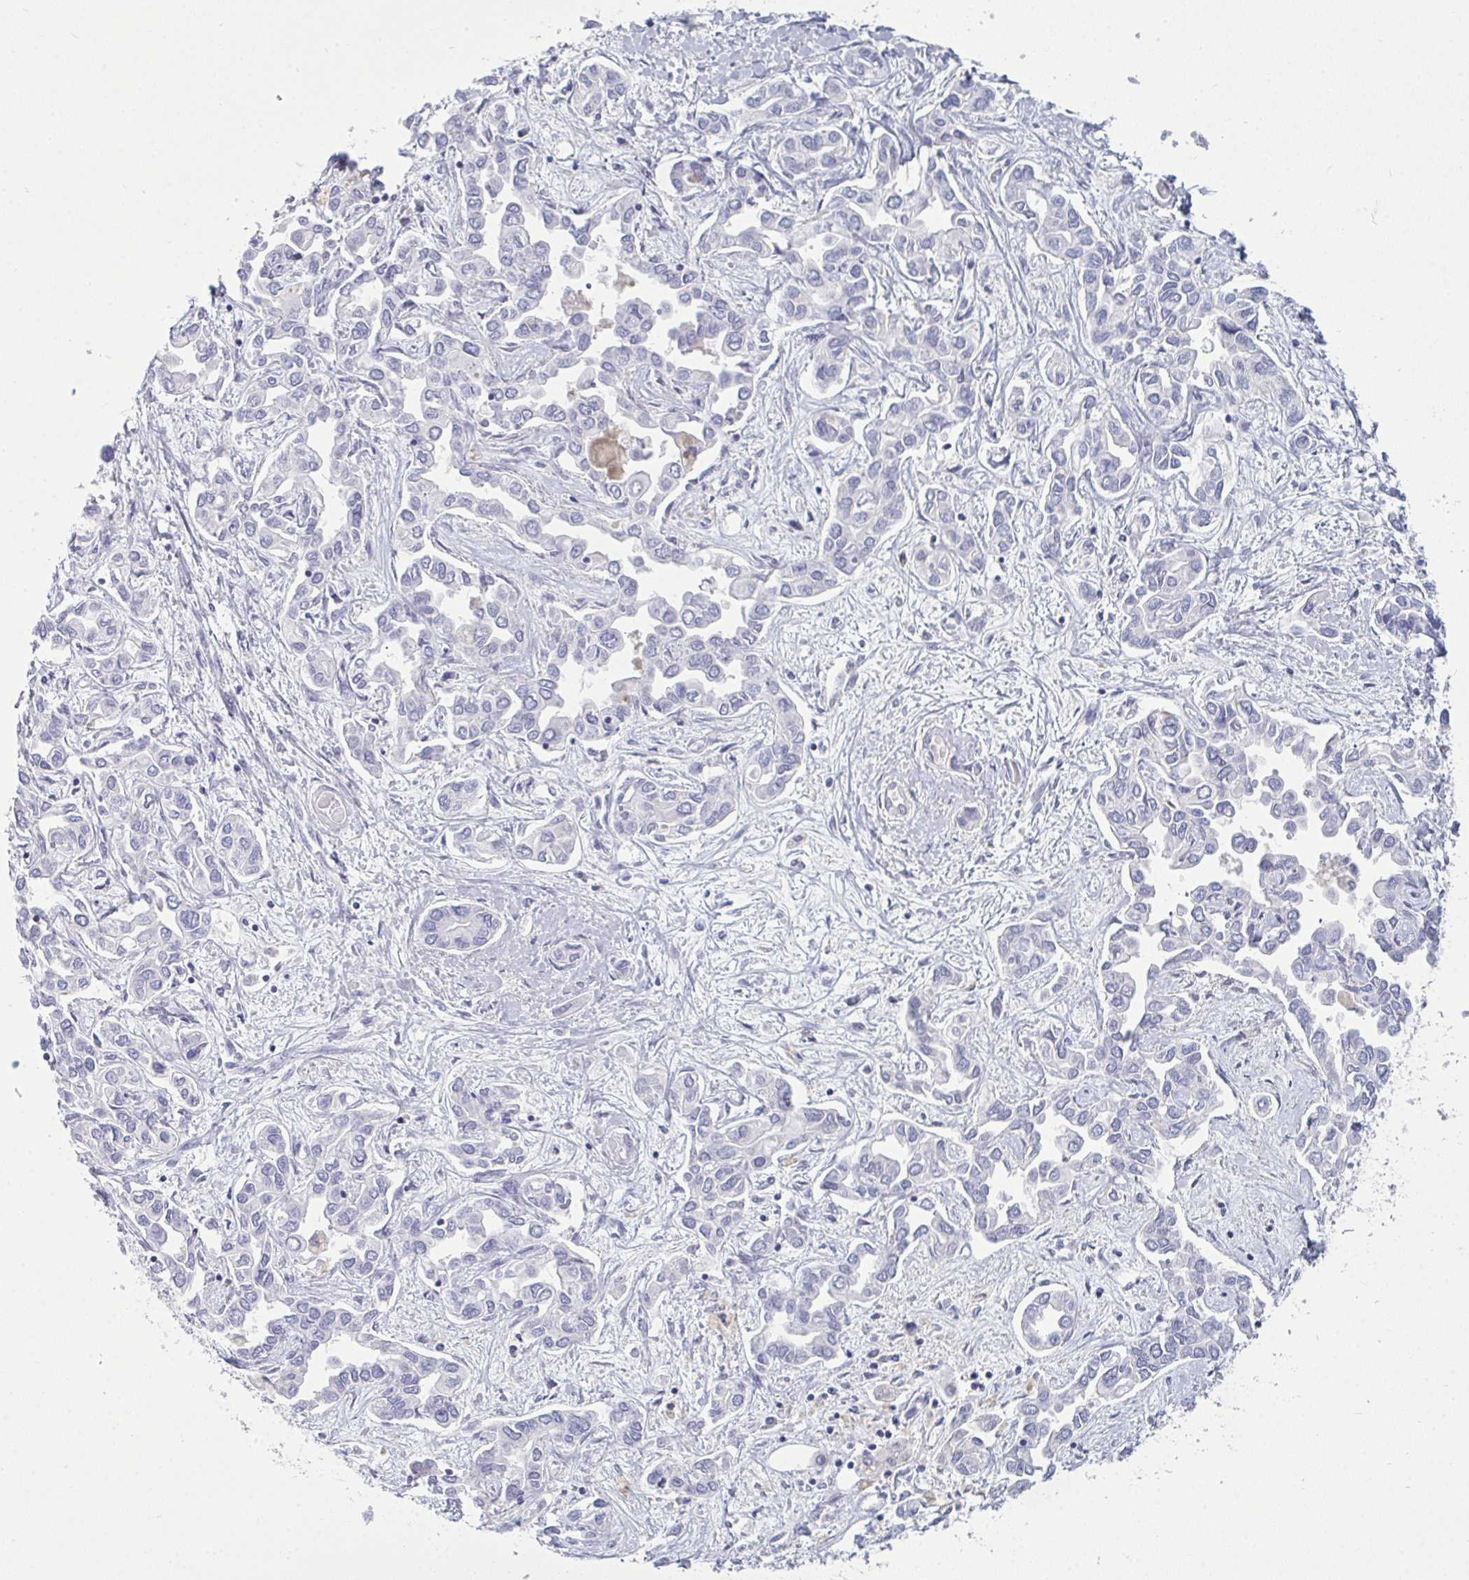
{"staining": {"intensity": "negative", "quantity": "none", "location": "none"}, "tissue": "liver cancer", "cell_type": "Tumor cells", "image_type": "cancer", "snomed": [{"axis": "morphology", "description": "Cholangiocarcinoma"}, {"axis": "topography", "description": "Liver"}], "caption": "Liver cancer was stained to show a protein in brown. There is no significant positivity in tumor cells.", "gene": "SERPINB10", "patient": {"sex": "female", "age": 64}}